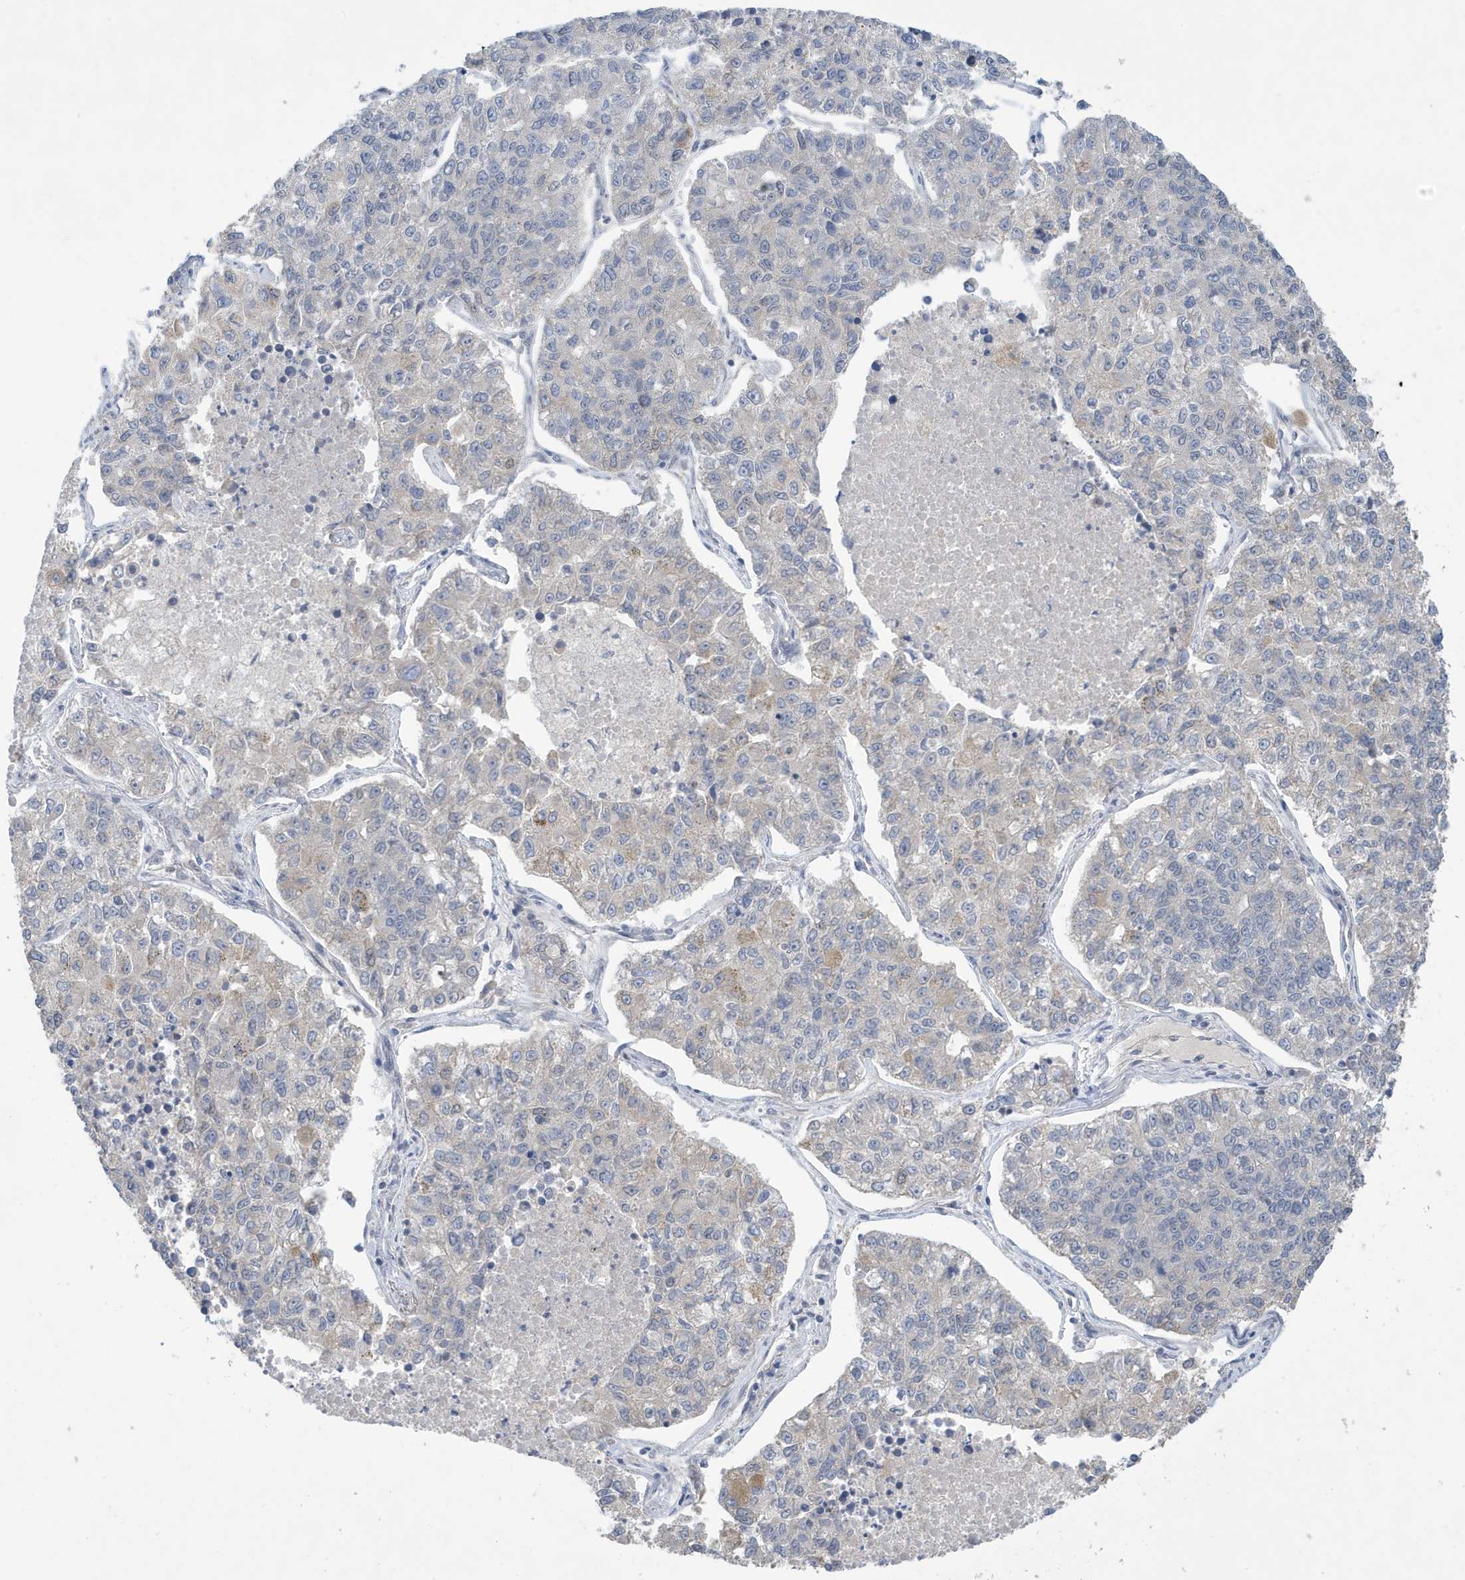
{"staining": {"intensity": "negative", "quantity": "none", "location": "none"}, "tissue": "lung cancer", "cell_type": "Tumor cells", "image_type": "cancer", "snomed": [{"axis": "morphology", "description": "Adenocarcinoma, NOS"}, {"axis": "topography", "description": "Lung"}], "caption": "This is a micrograph of IHC staining of lung cancer (adenocarcinoma), which shows no staining in tumor cells. Nuclei are stained in blue.", "gene": "NCOA7", "patient": {"sex": "male", "age": 49}}